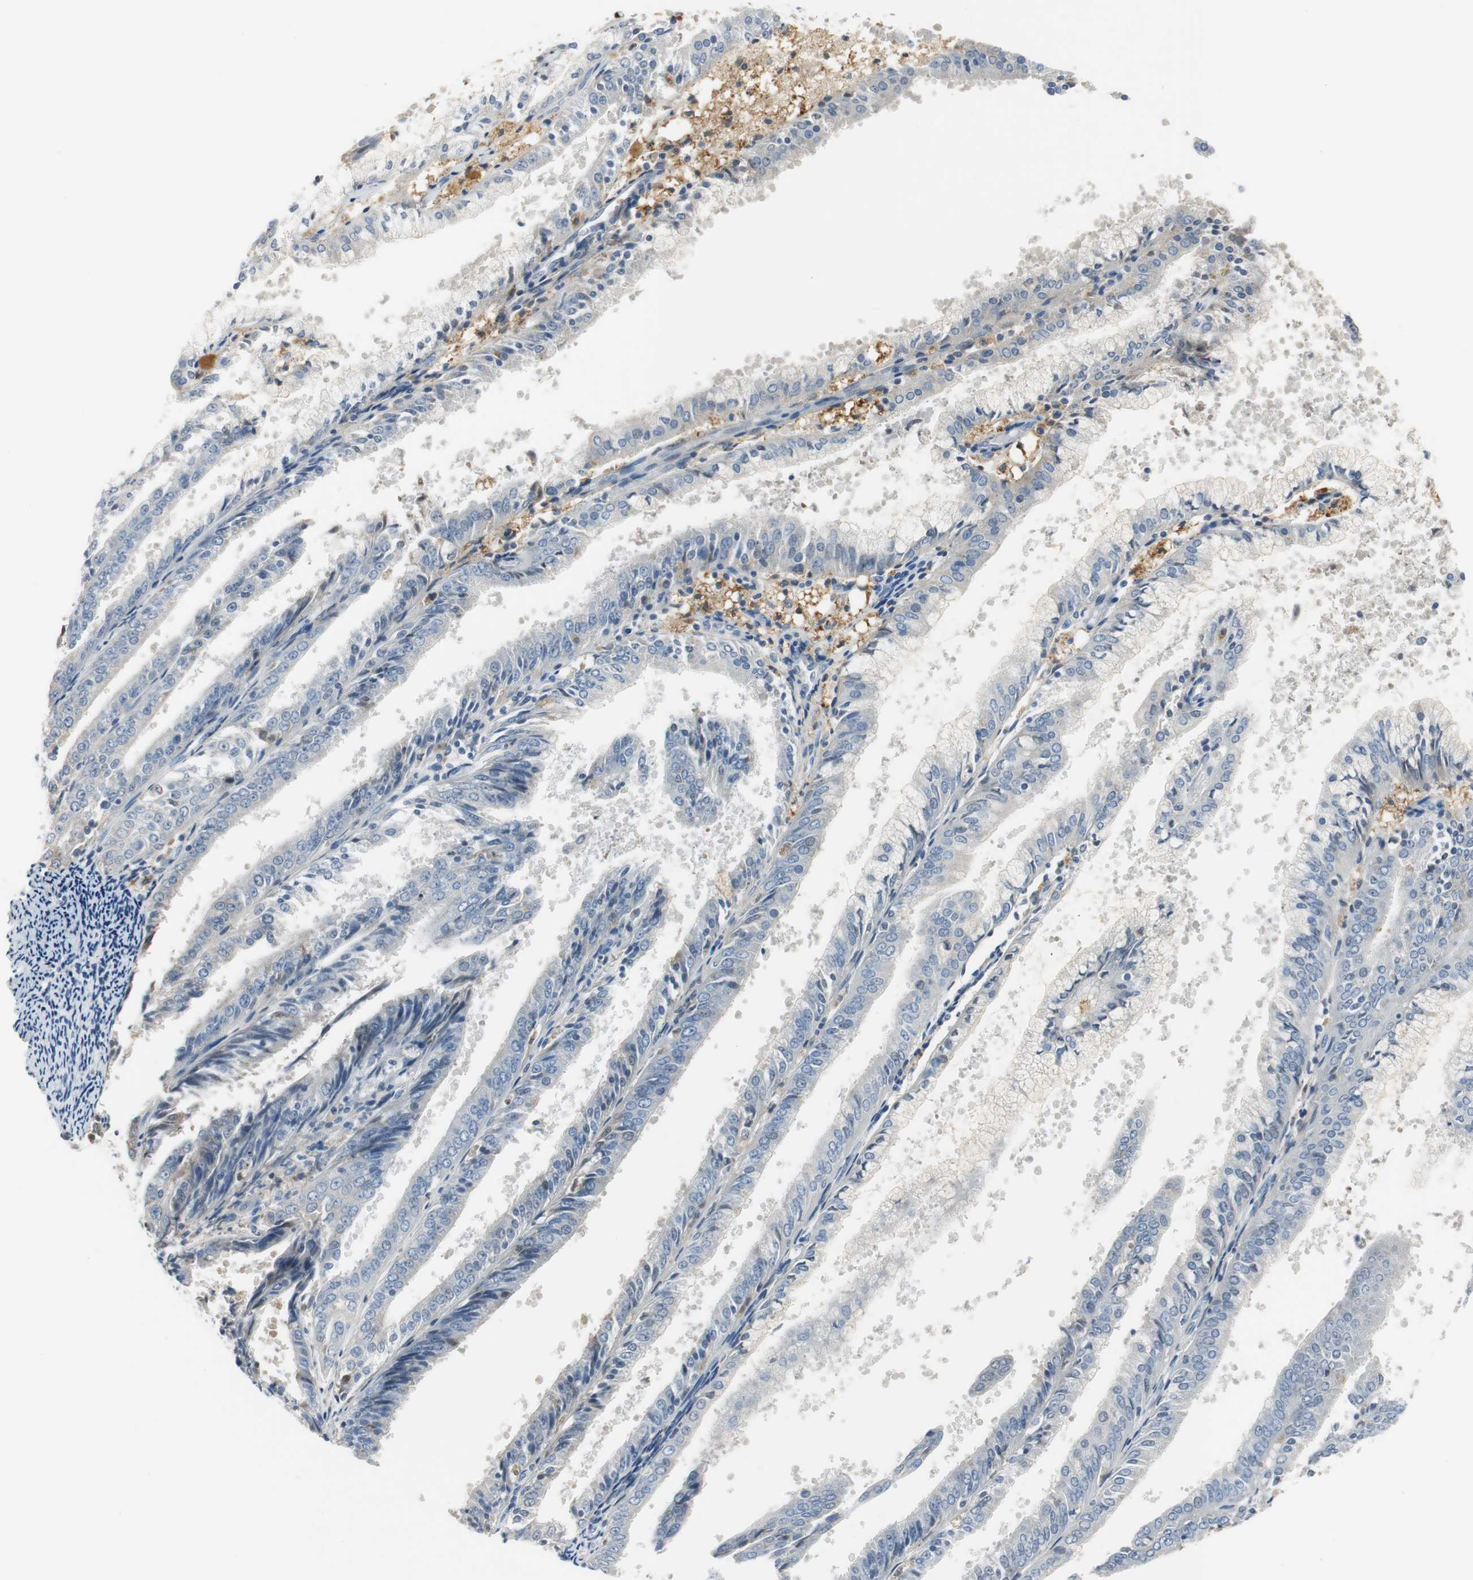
{"staining": {"intensity": "negative", "quantity": "none", "location": "none"}, "tissue": "endometrial cancer", "cell_type": "Tumor cells", "image_type": "cancer", "snomed": [{"axis": "morphology", "description": "Adenocarcinoma, NOS"}, {"axis": "topography", "description": "Endometrium"}], "caption": "A high-resolution histopathology image shows immunohistochemistry (IHC) staining of endometrial cancer, which demonstrates no significant expression in tumor cells. The staining was performed using DAB to visualize the protein expression in brown, while the nuclei were stained in blue with hematoxylin (Magnification: 20x).", "gene": "SERPINF1", "patient": {"sex": "female", "age": 63}}